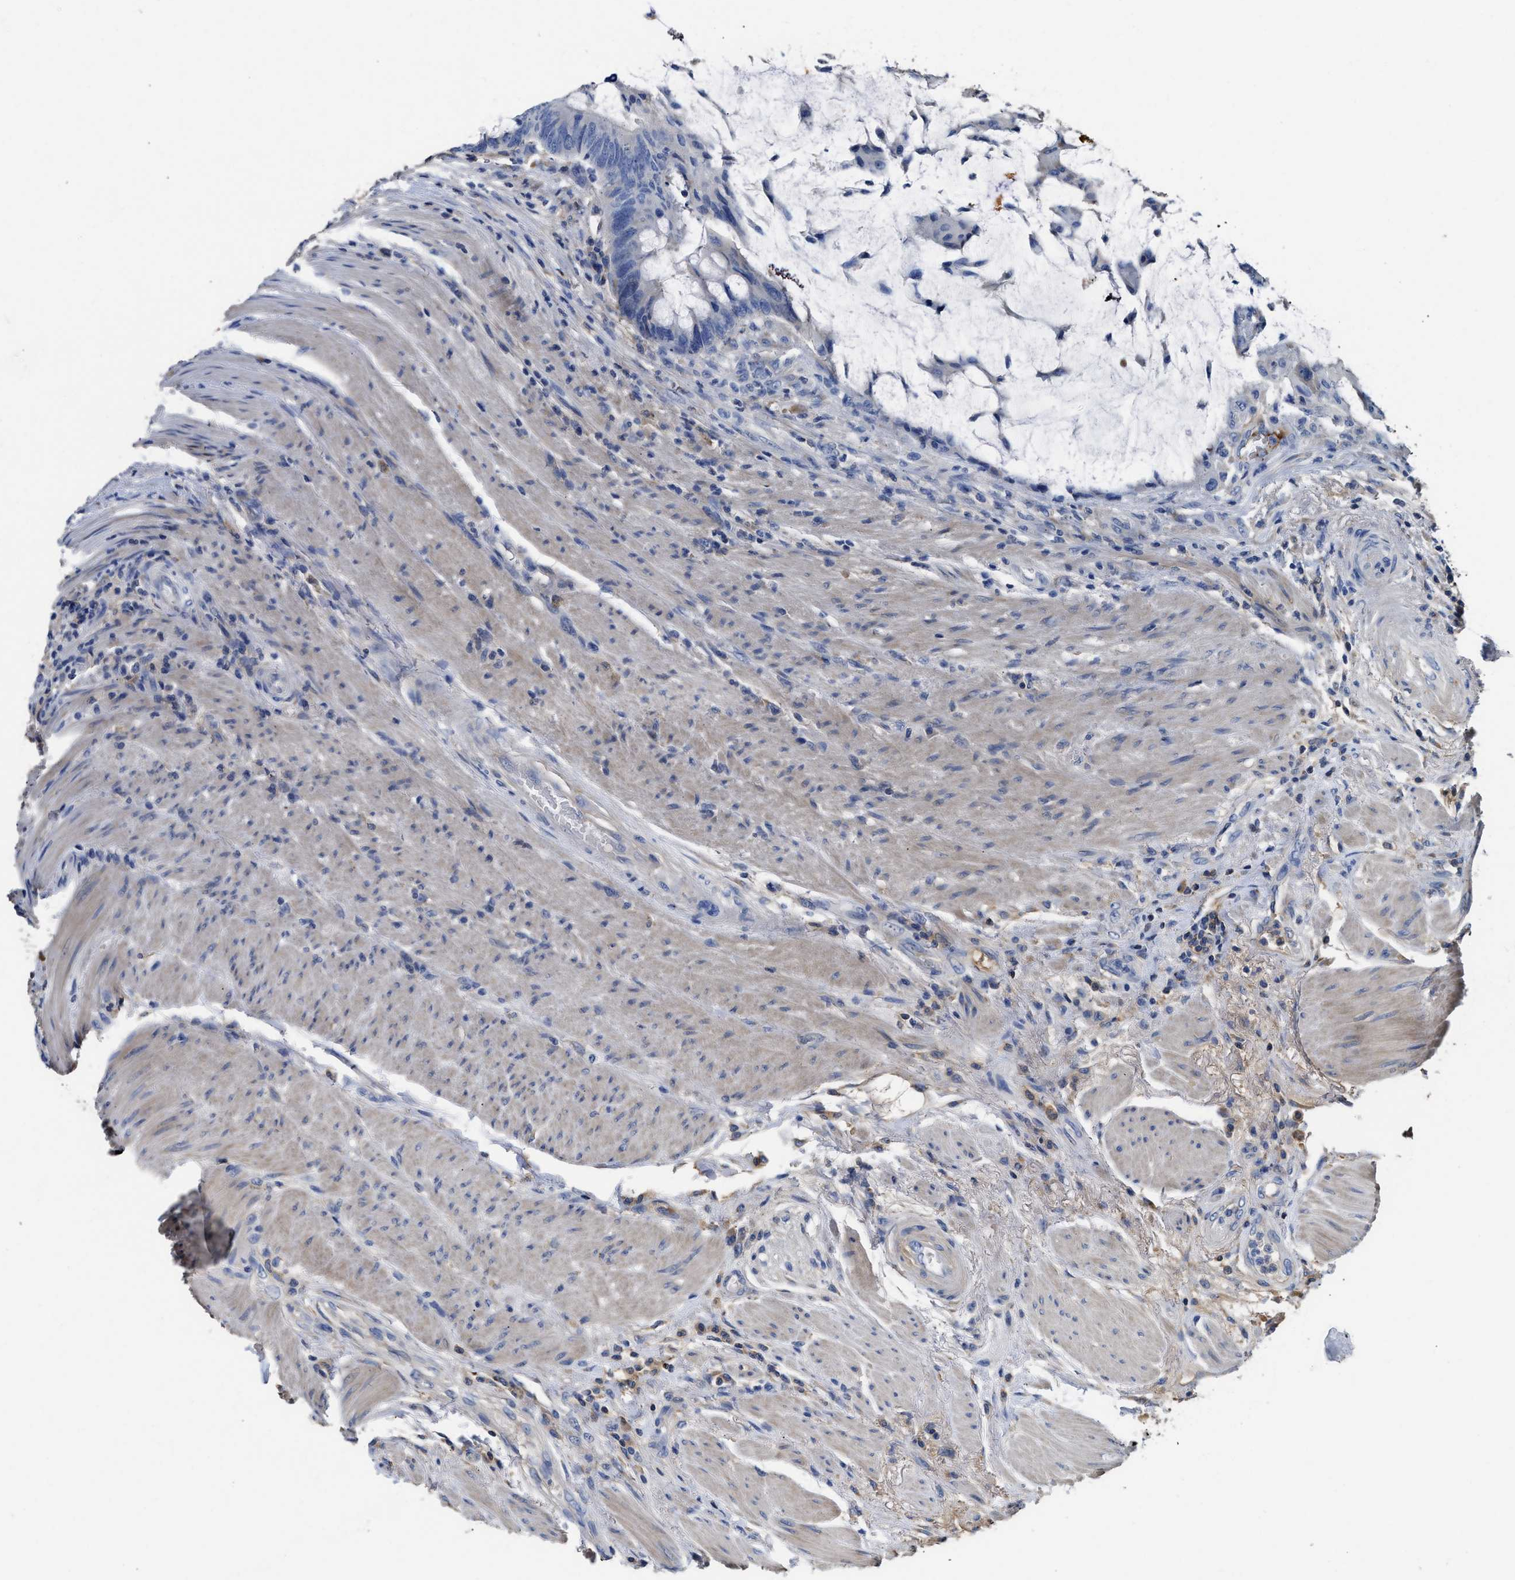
{"staining": {"intensity": "negative", "quantity": "none", "location": "none"}, "tissue": "colorectal cancer", "cell_type": "Tumor cells", "image_type": "cancer", "snomed": [{"axis": "morphology", "description": "Normal tissue, NOS"}, {"axis": "morphology", "description": "Adenocarcinoma, NOS"}, {"axis": "topography", "description": "Rectum"}, {"axis": "topography", "description": "Peripheral nerve tissue"}], "caption": "Colorectal cancer stained for a protein using immunohistochemistry (IHC) shows no positivity tumor cells.", "gene": "C1S", "patient": {"sex": "male", "age": 92}}